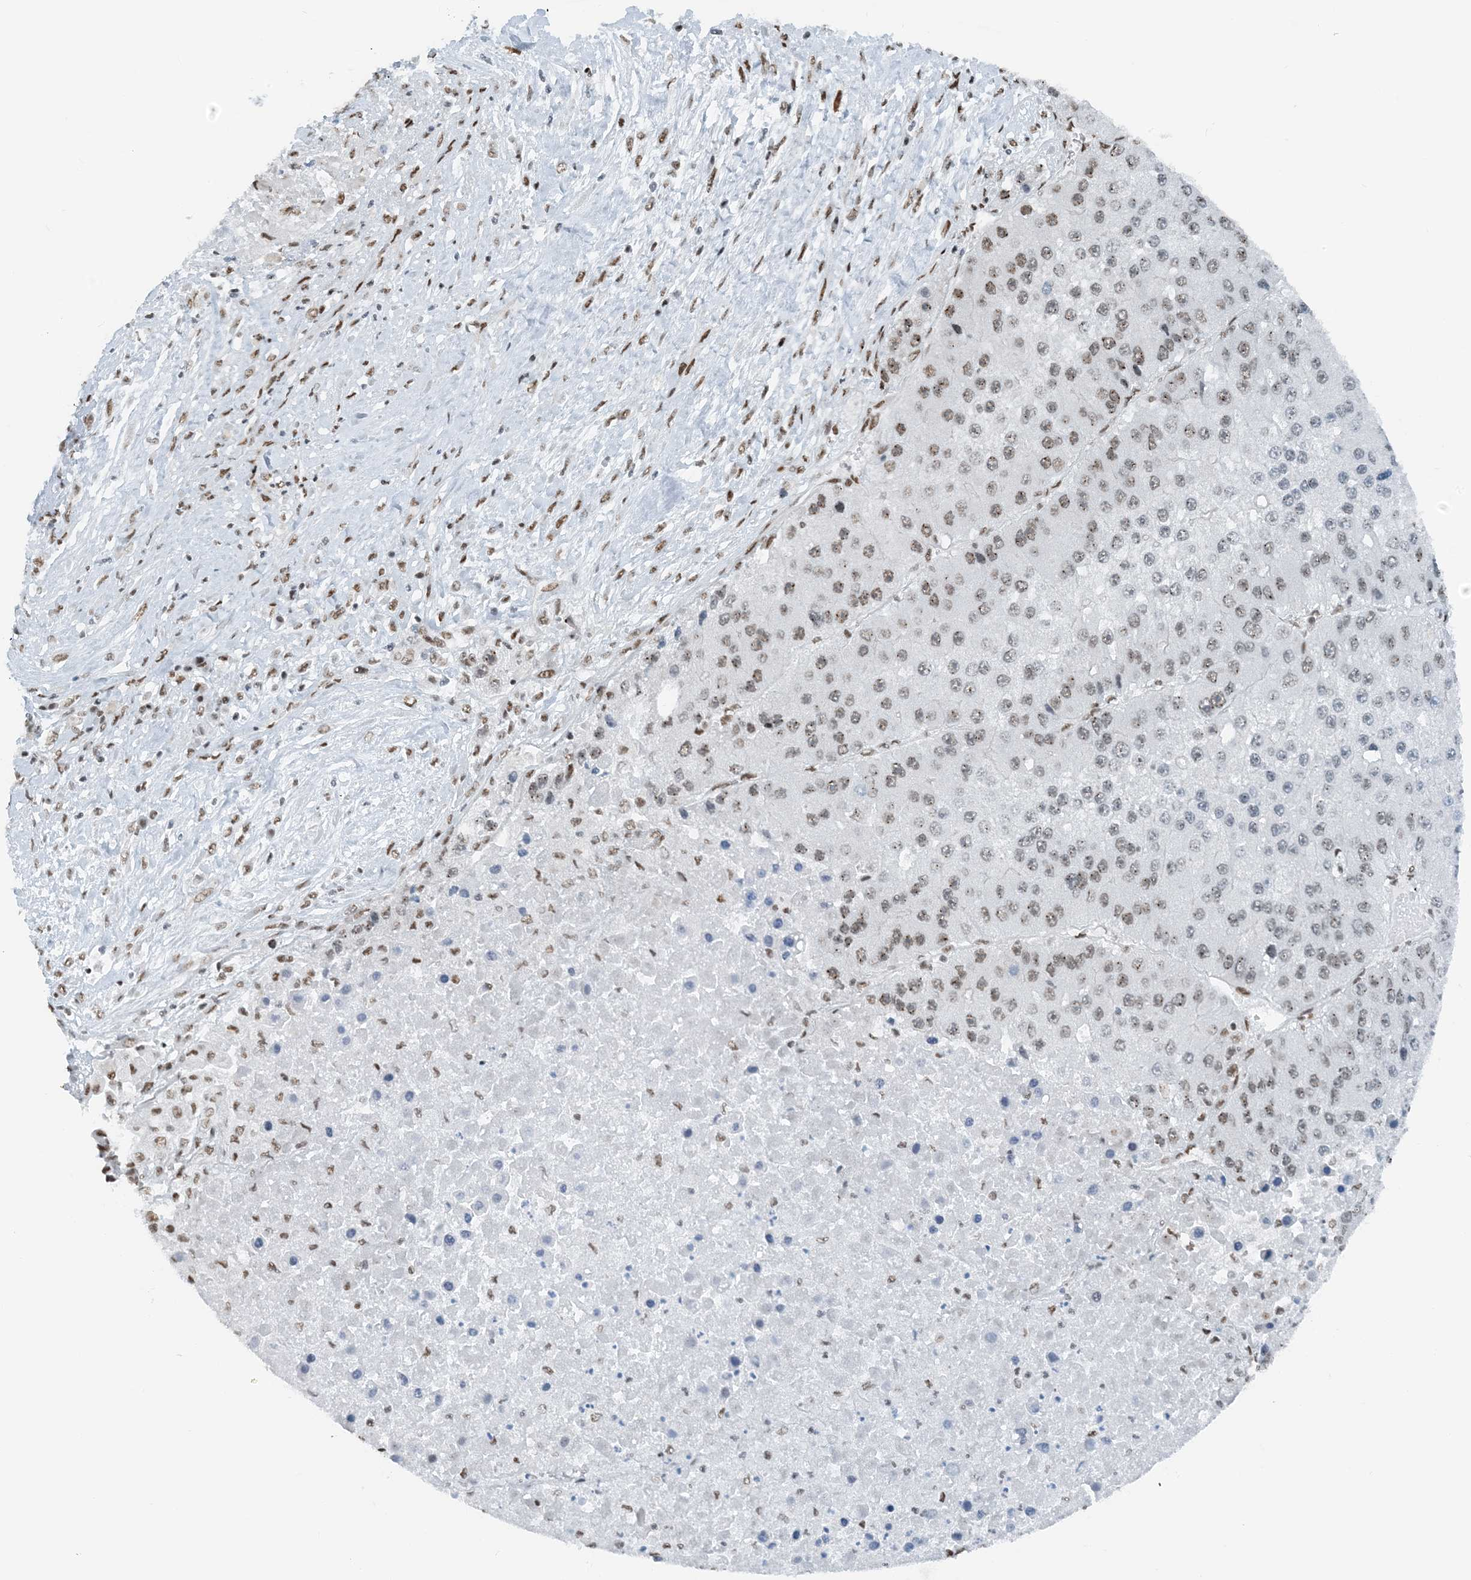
{"staining": {"intensity": "weak", "quantity": "25%-75%", "location": "nuclear"}, "tissue": "liver cancer", "cell_type": "Tumor cells", "image_type": "cancer", "snomed": [{"axis": "morphology", "description": "Carcinoma, Hepatocellular, NOS"}, {"axis": "topography", "description": "Liver"}], "caption": "Human liver cancer (hepatocellular carcinoma) stained with a brown dye displays weak nuclear positive expression in approximately 25%-75% of tumor cells.", "gene": "ZNF500", "patient": {"sex": "female", "age": 73}}